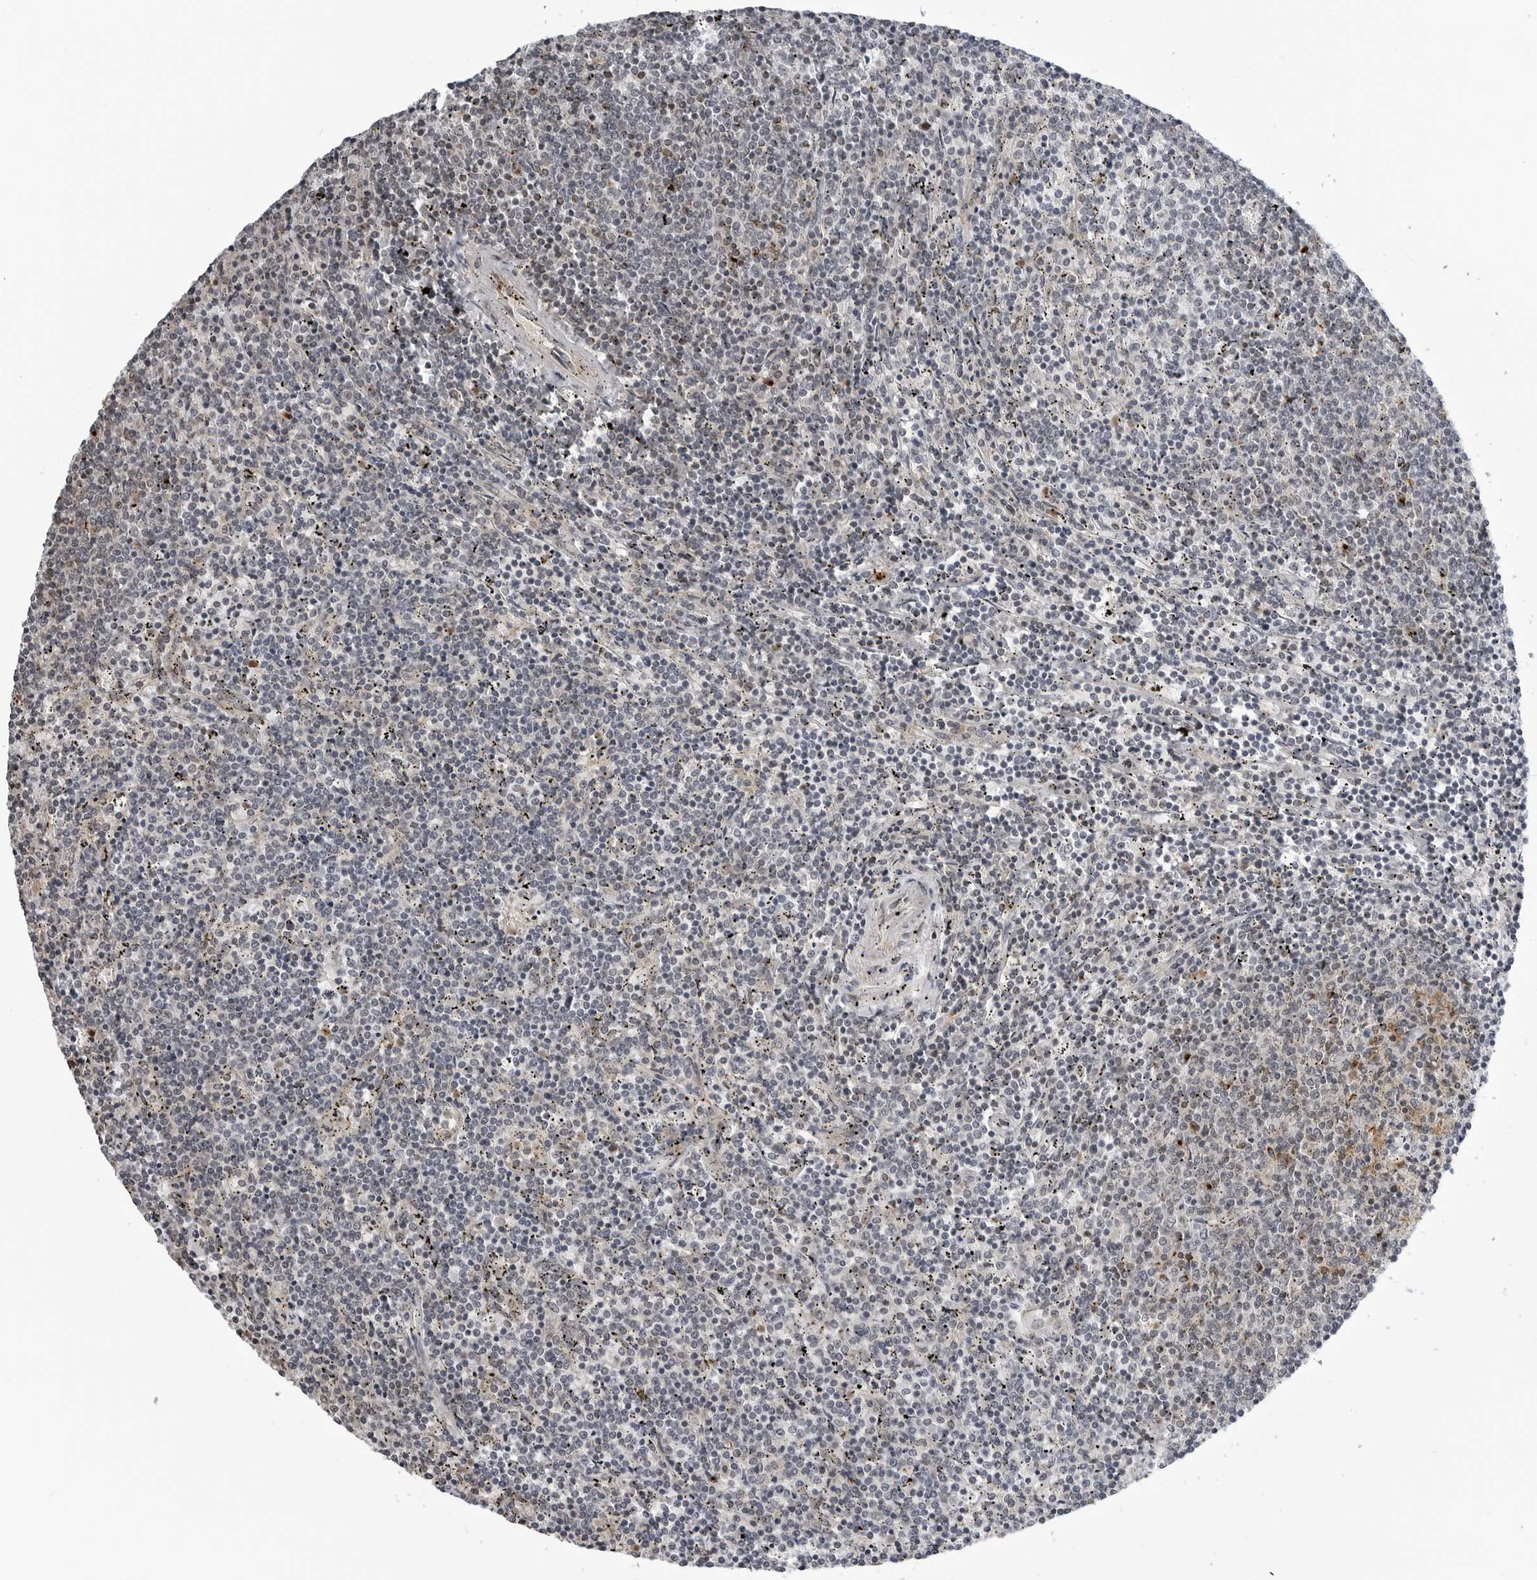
{"staining": {"intensity": "negative", "quantity": "none", "location": "none"}, "tissue": "lymphoma", "cell_type": "Tumor cells", "image_type": "cancer", "snomed": [{"axis": "morphology", "description": "Malignant lymphoma, non-Hodgkin's type, Low grade"}, {"axis": "topography", "description": "Spleen"}], "caption": "This is a micrograph of IHC staining of low-grade malignant lymphoma, non-Hodgkin's type, which shows no positivity in tumor cells. (DAB (3,3'-diaminobenzidine) immunohistochemistry with hematoxylin counter stain).", "gene": "CXCR5", "patient": {"sex": "female", "age": 50}}